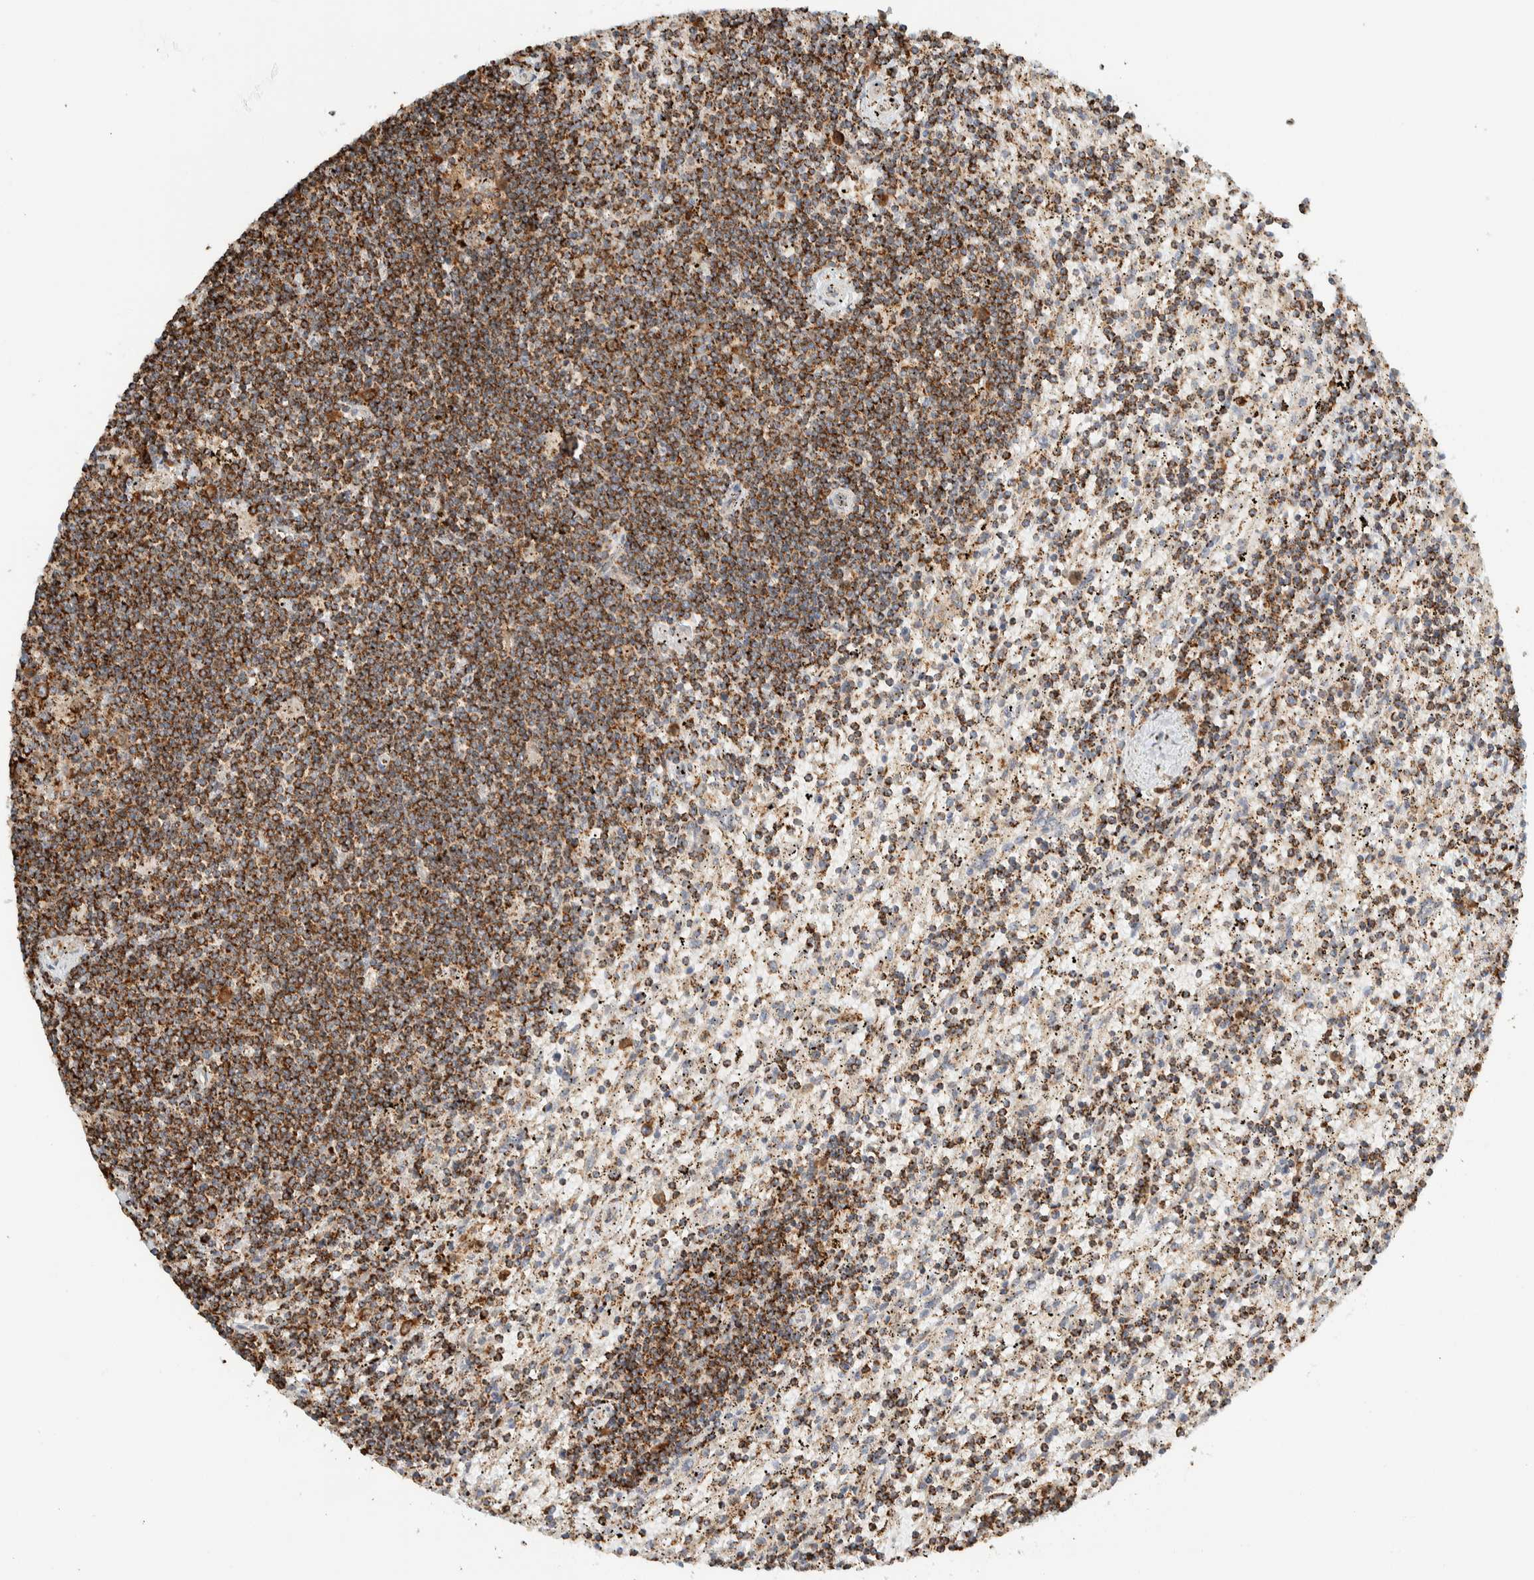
{"staining": {"intensity": "moderate", "quantity": ">75%", "location": "cytoplasmic/membranous"}, "tissue": "lymphoma", "cell_type": "Tumor cells", "image_type": "cancer", "snomed": [{"axis": "morphology", "description": "Malignant lymphoma, non-Hodgkin's type, Low grade"}, {"axis": "topography", "description": "Spleen"}], "caption": "Immunohistochemistry photomicrograph of neoplastic tissue: low-grade malignant lymphoma, non-Hodgkin's type stained using immunohistochemistry shows medium levels of moderate protein expression localized specifically in the cytoplasmic/membranous of tumor cells, appearing as a cytoplasmic/membranous brown color.", "gene": "ZNF454", "patient": {"sex": "male", "age": 76}}